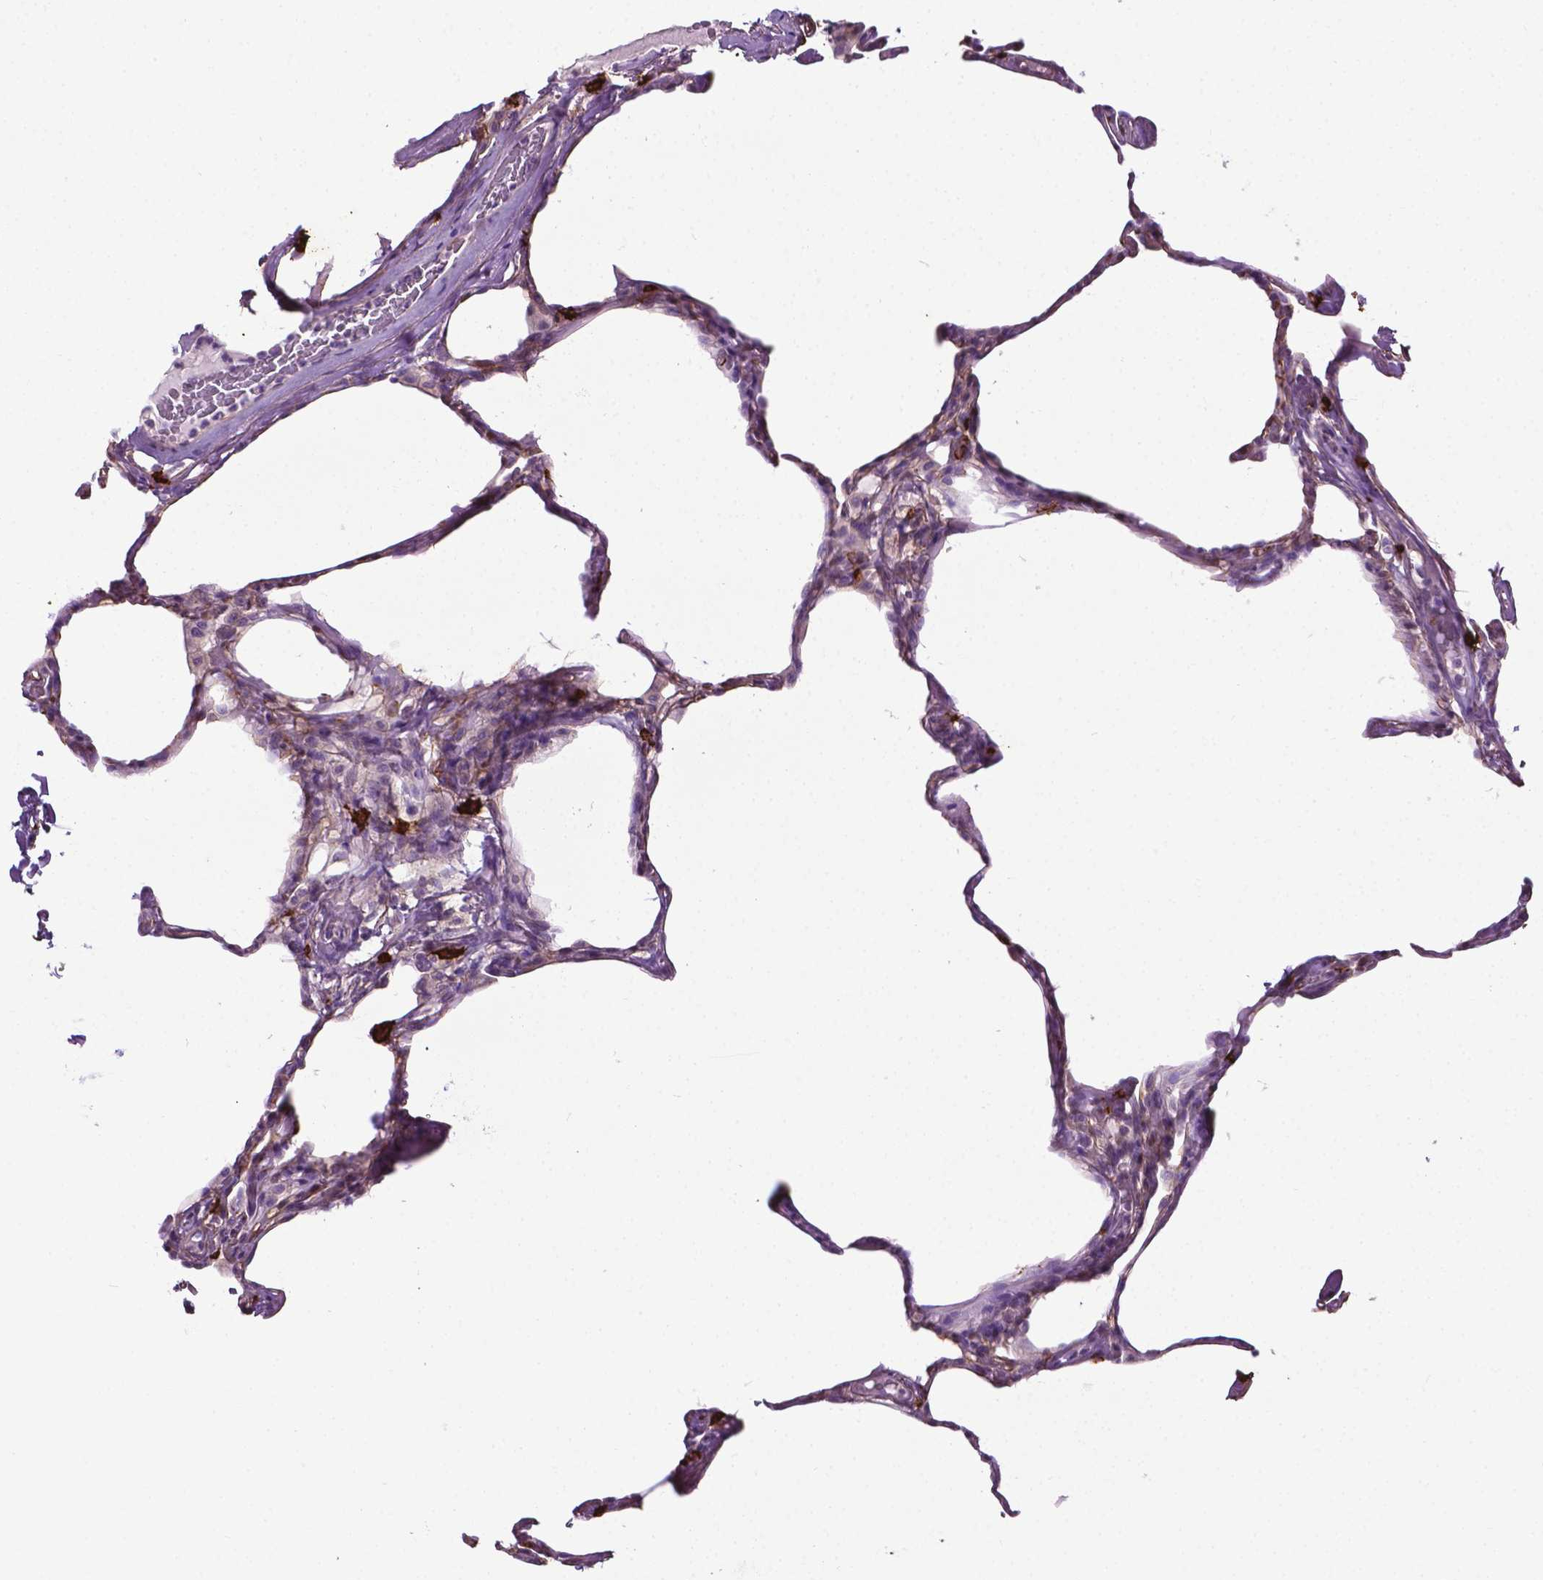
{"staining": {"intensity": "negative", "quantity": "none", "location": "none"}, "tissue": "lung", "cell_type": "Alveolar cells", "image_type": "normal", "snomed": [{"axis": "morphology", "description": "Normal tissue, NOS"}, {"axis": "topography", "description": "Lung"}], "caption": "Protein analysis of unremarkable lung displays no significant expression in alveolar cells.", "gene": "SPECC1L", "patient": {"sex": "male", "age": 65}}